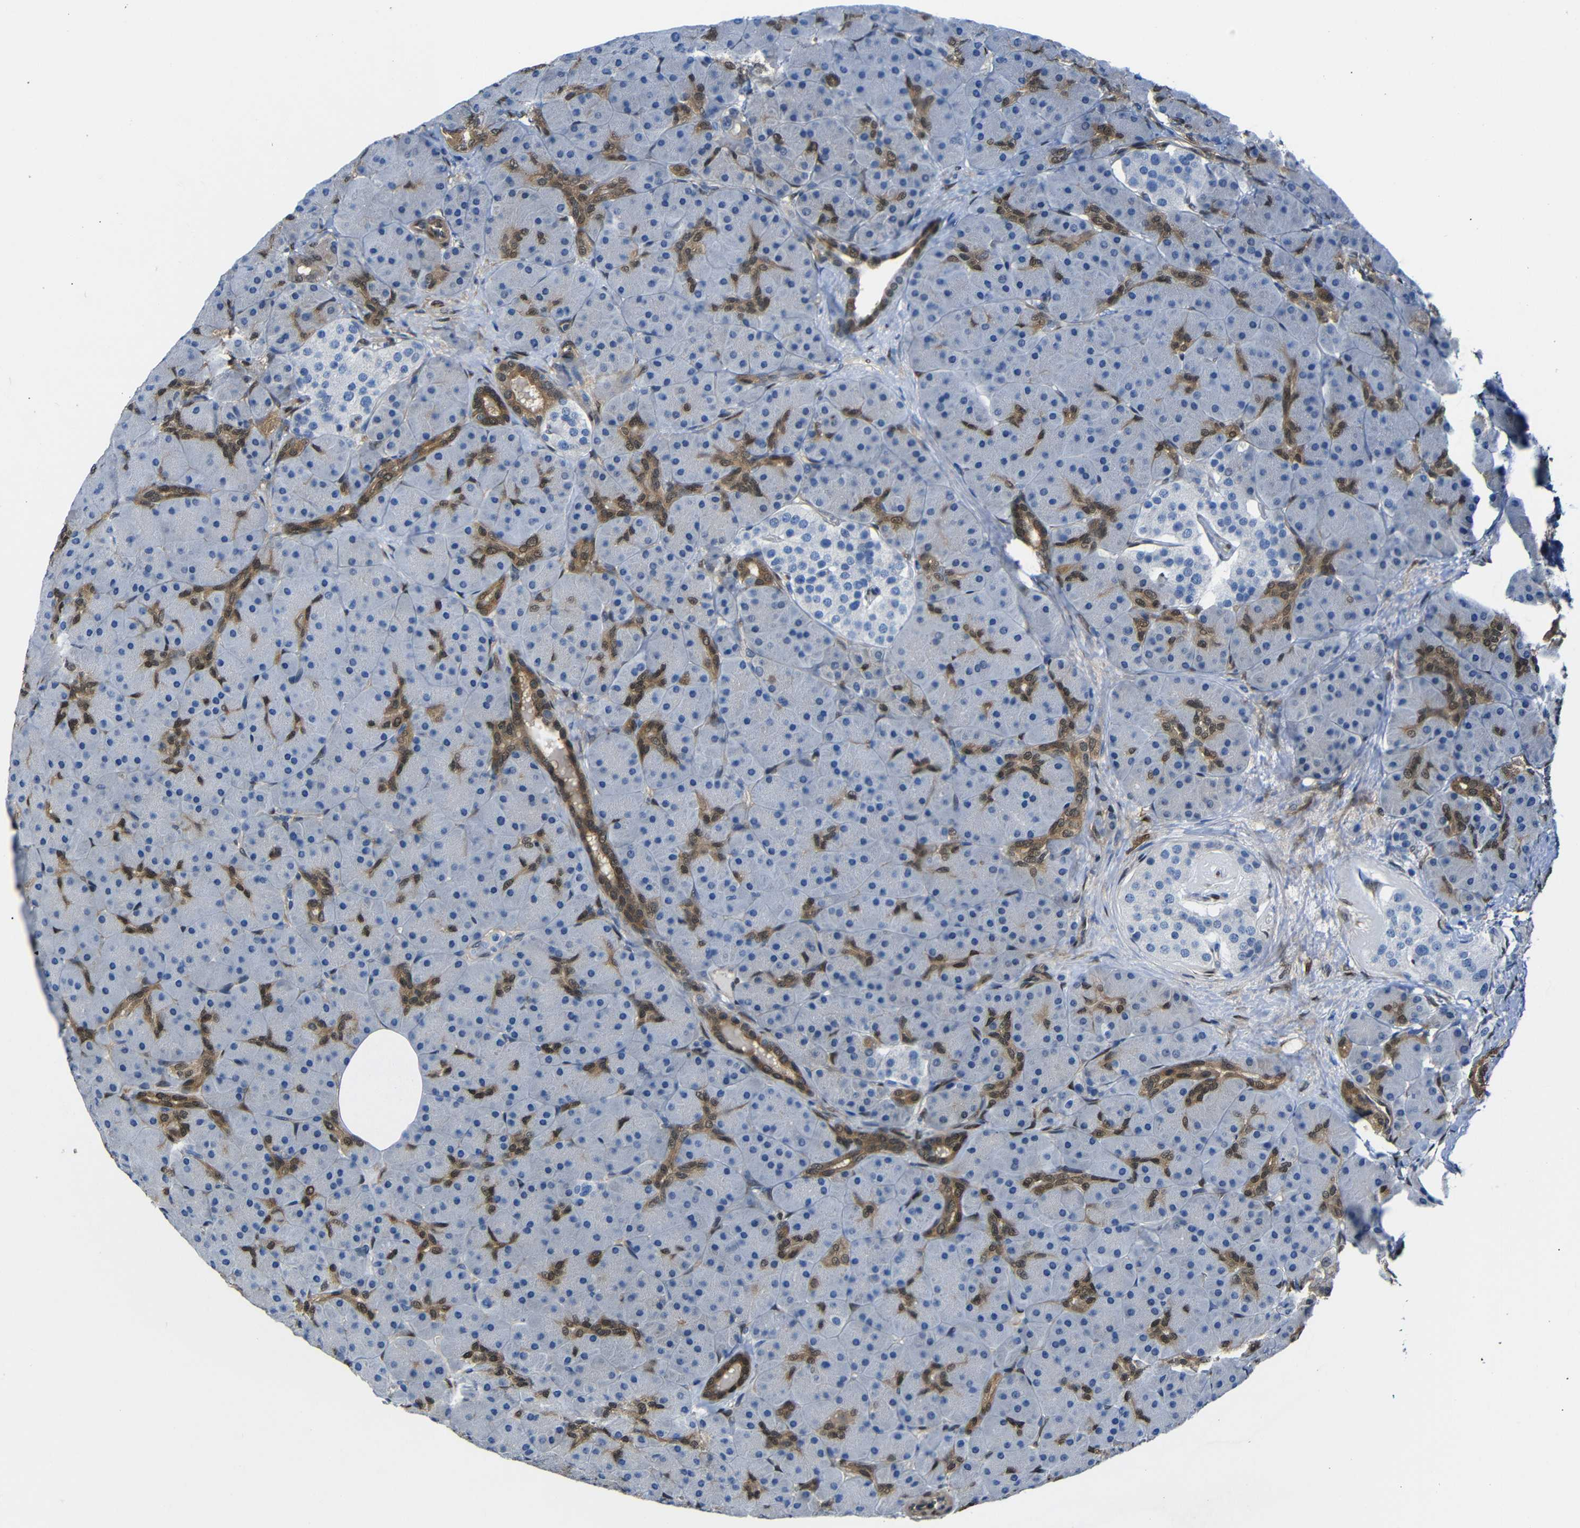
{"staining": {"intensity": "moderate", "quantity": "<25%", "location": "cytoplasmic/membranous,nuclear"}, "tissue": "pancreas", "cell_type": "Exocrine glandular cells", "image_type": "normal", "snomed": [{"axis": "morphology", "description": "Normal tissue, NOS"}, {"axis": "topography", "description": "Pancreas"}], "caption": "DAB immunohistochemical staining of unremarkable pancreas exhibits moderate cytoplasmic/membranous,nuclear protein staining in approximately <25% of exocrine glandular cells.", "gene": "YAP1", "patient": {"sex": "male", "age": 66}}